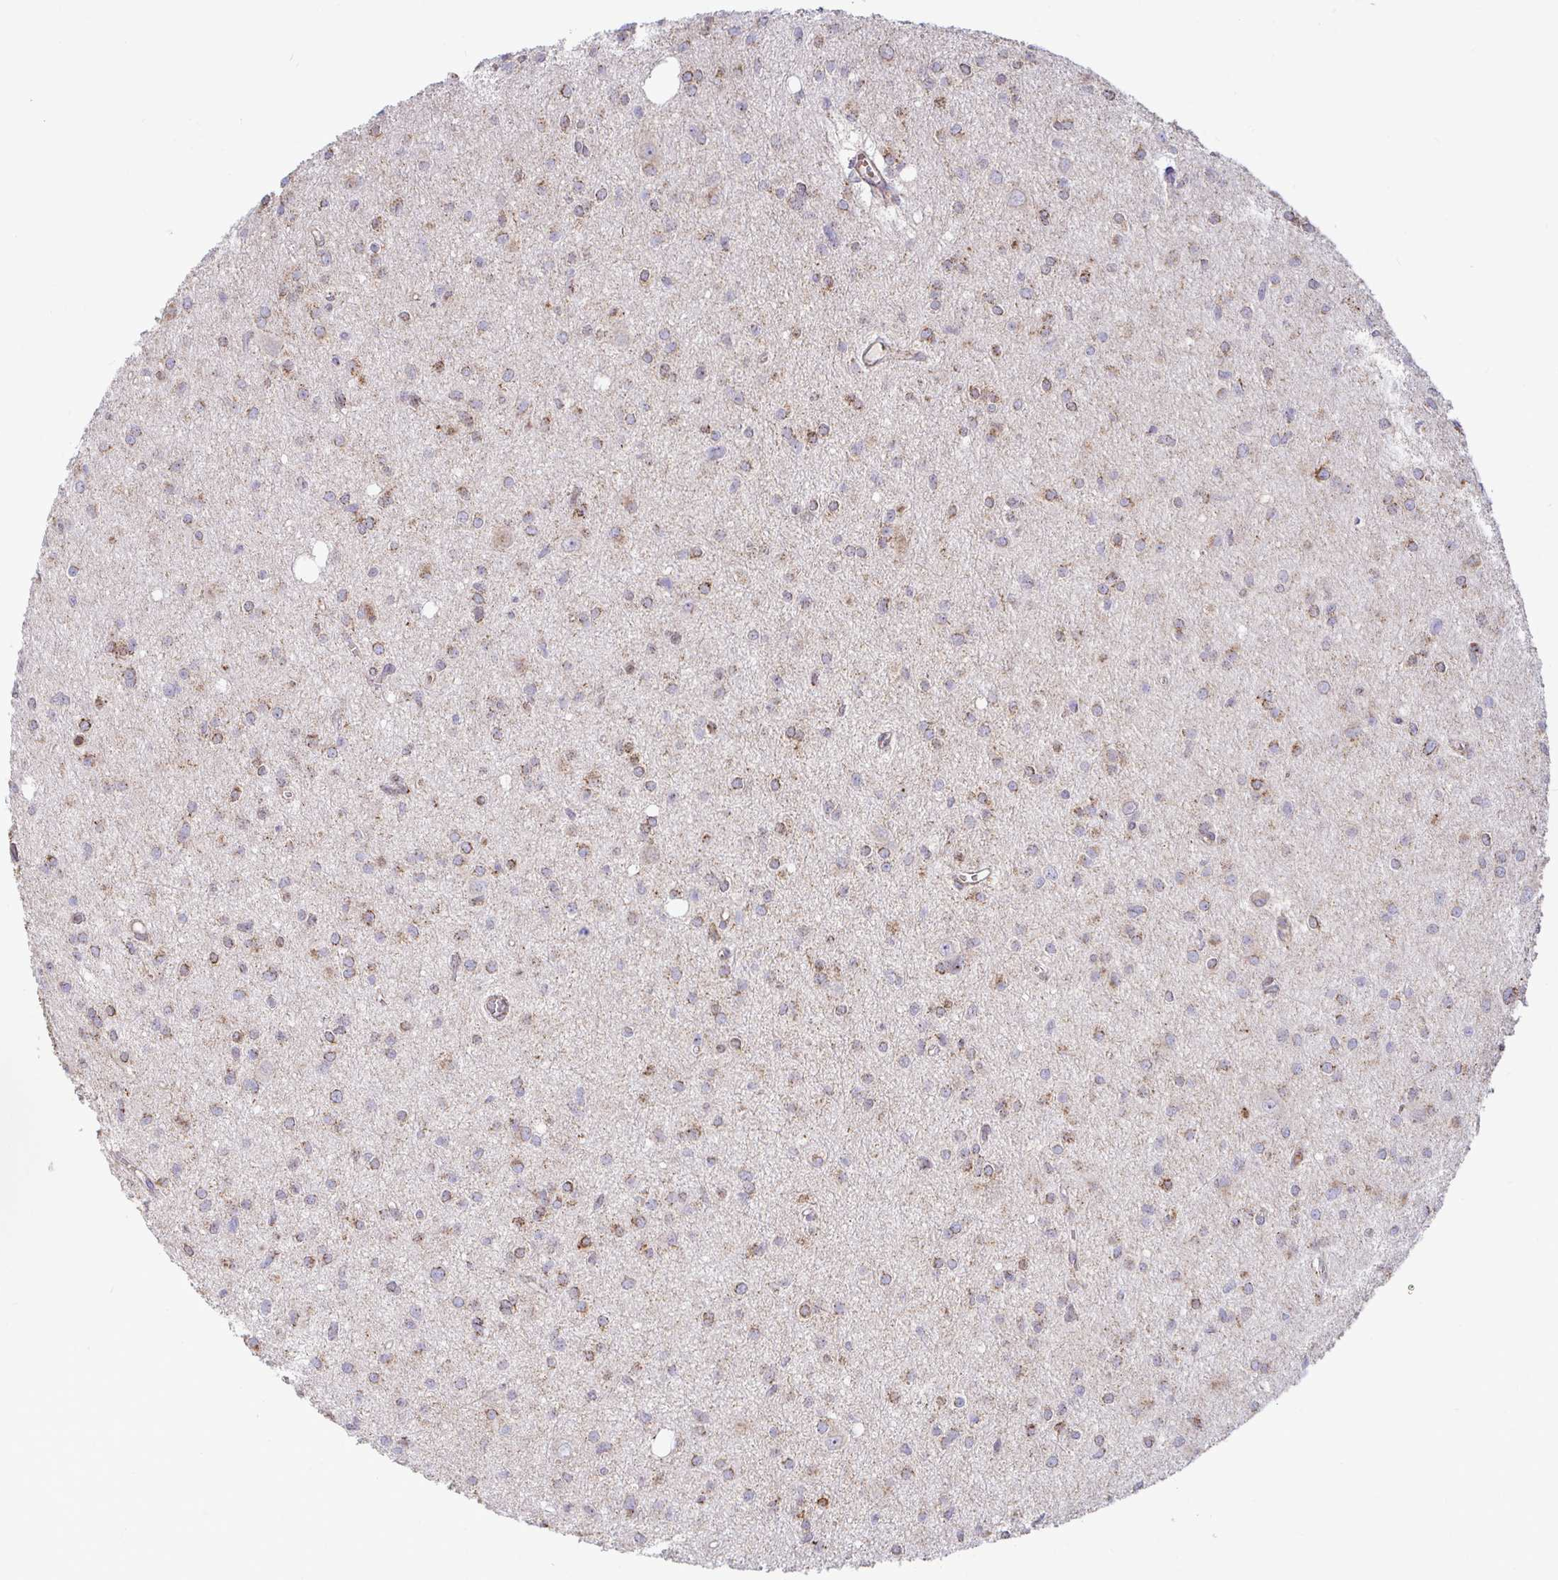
{"staining": {"intensity": "weak", "quantity": ">75%", "location": "cytoplasmic/membranous"}, "tissue": "glioma", "cell_type": "Tumor cells", "image_type": "cancer", "snomed": [{"axis": "morphology", "description": "Glioma, malignant, High grade"}, {"axis": "topography", "description": "Brain"}], "caption": "Human malignant high-grade glioma stained for a protein (brown) demonstrates weak cytoplasmic/membranous positive positivity in about >75% of tumor cells.", "gene": "SPRY1", "patient": {"sex": "male", "age": 23}}